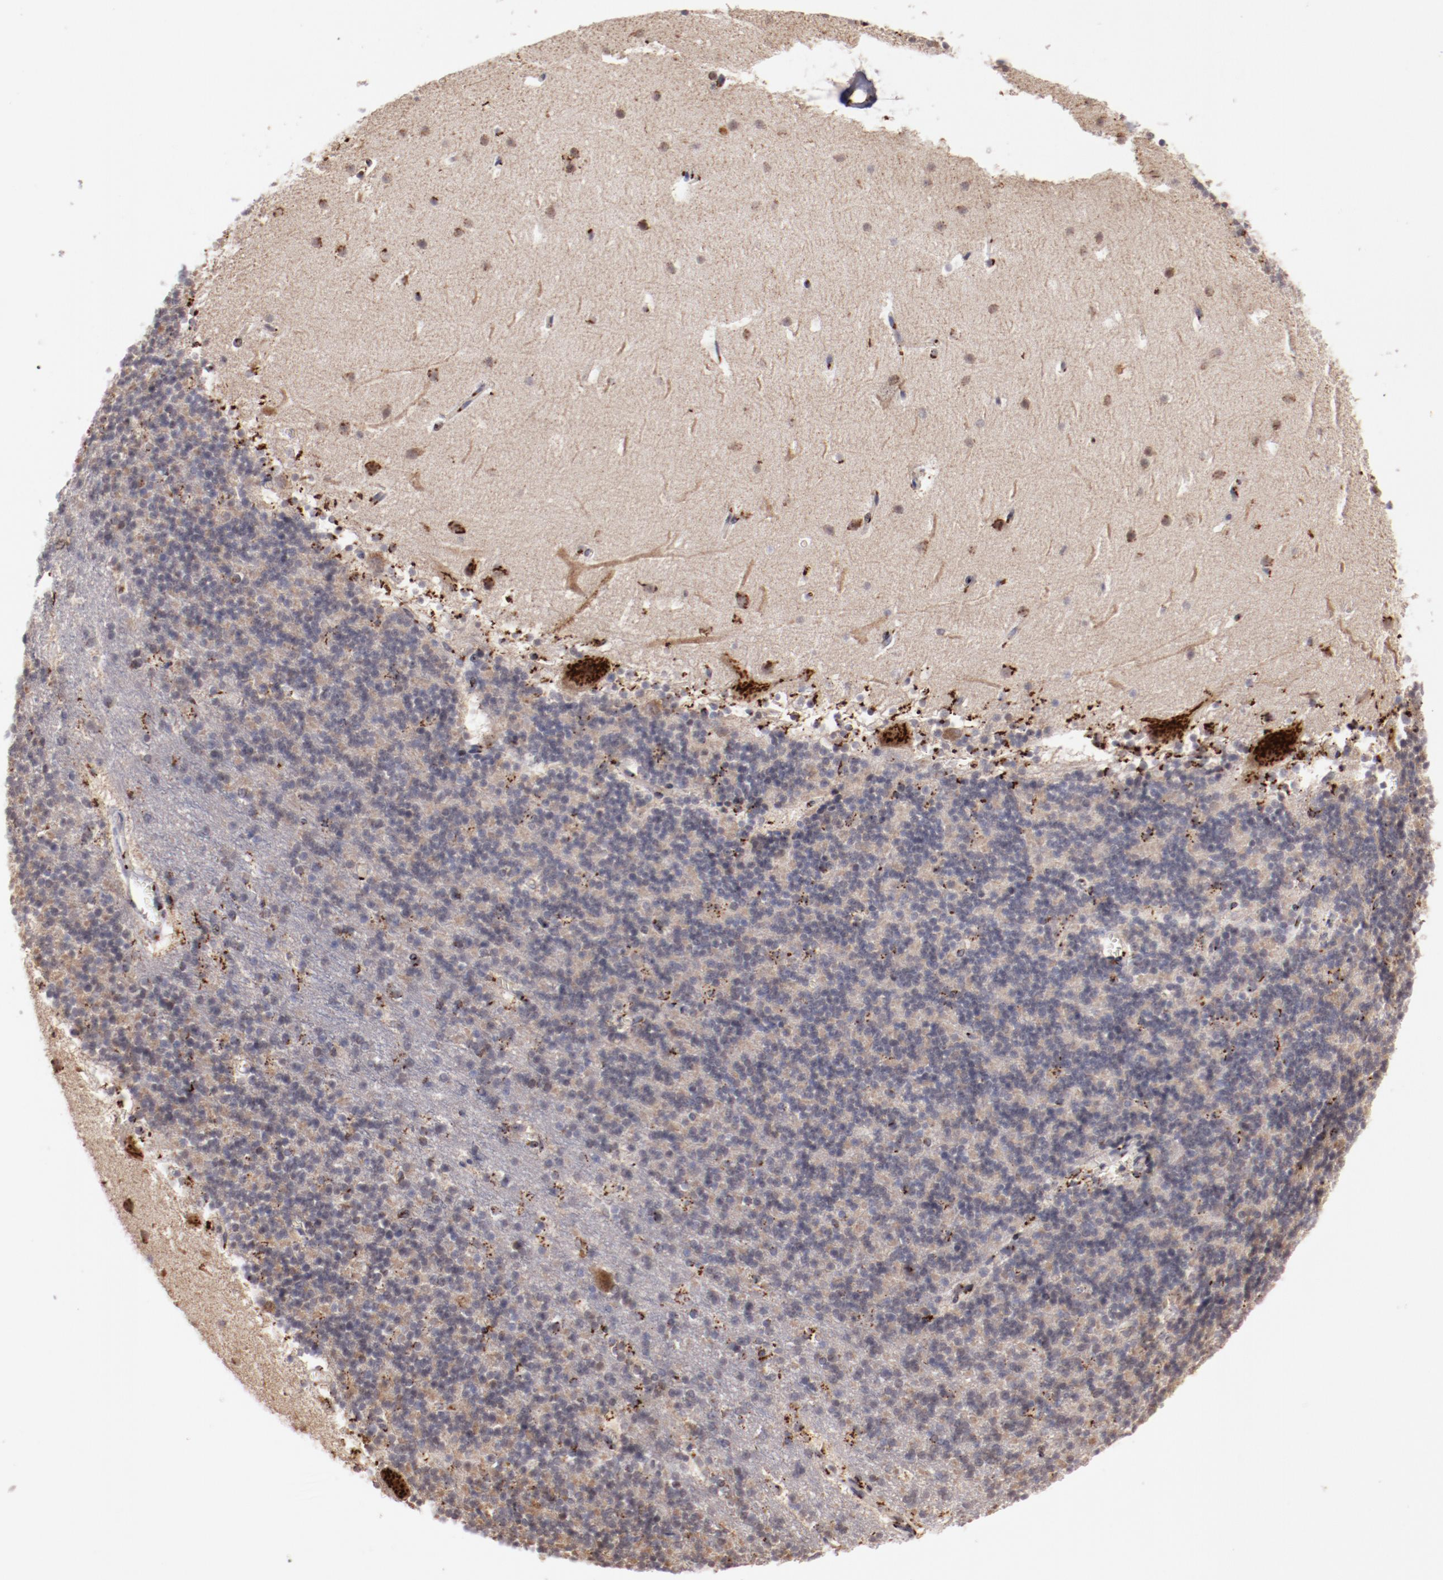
{"staining": {"intensity": "weak", "quantity": "25%-75%", "location": "cytoplasmic/membranous"}, "tissue": "cerebellum", "cell_type": "Cells in granular layer", "image_type": "normal", "snomed": [{"axis": "morphology", "description": "Normal tissue, NOS"}, {"axis": "topography", "description": "Cerebellum"}], "caption": "Cells in granular layer show weak cytoplasmic/membranous expression in approximately 25%-75% of cells in unremarkable cerebellum. The protein of interest is stained brown, and the nuclei are stained in blue (DAB (3,3'-diaminobenzidine) IHC with brightfield microscopy, high magnification).", "gene": "GOLIM4", "patient": {"sex": "male", "age": 45}}